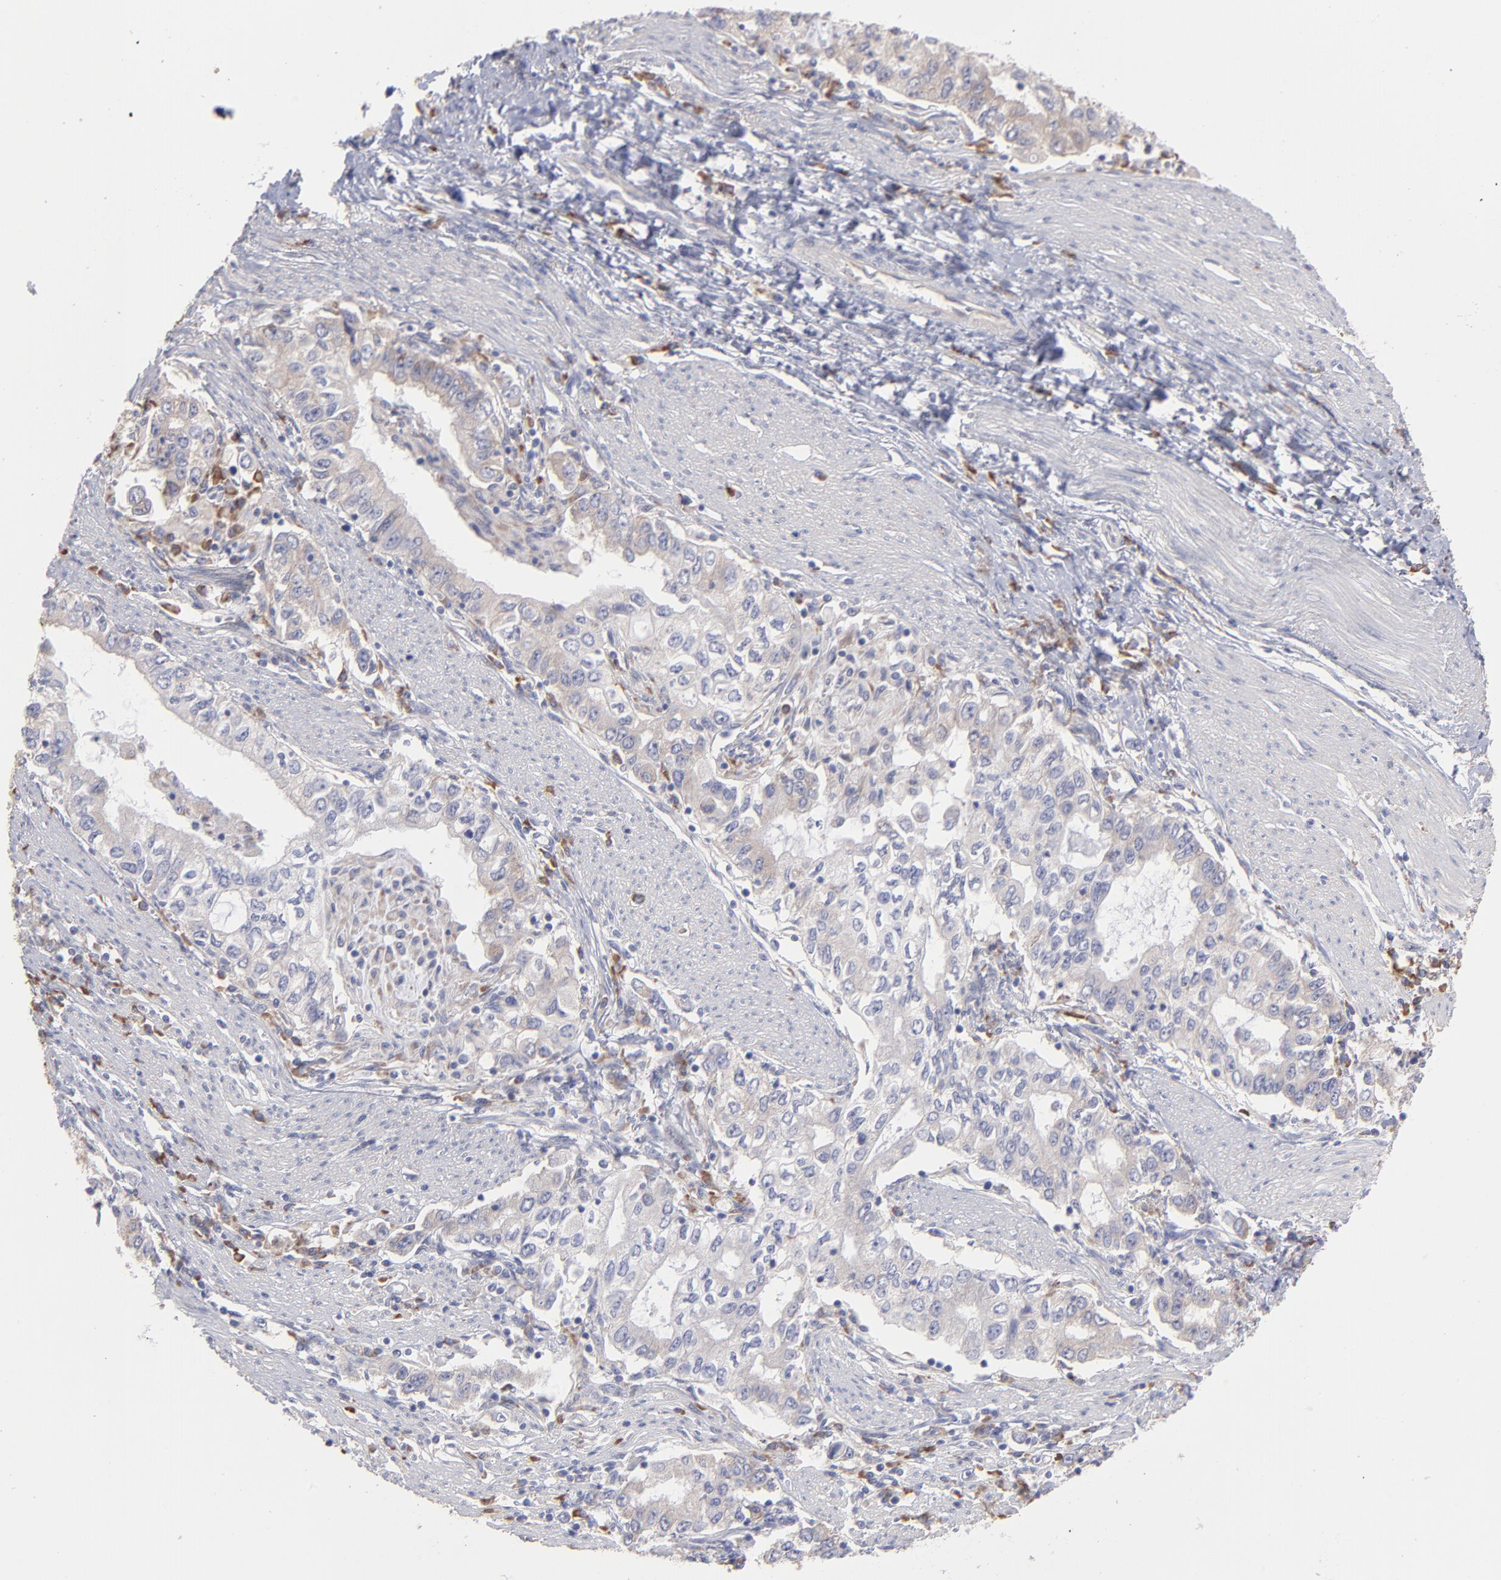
{"staining": {"intensity": "negative", "quantity": "none", "location": "none"}, "tissue": "stomach cancer", "cell_type": "Tumor cells", "image_type": "cancer", "snomed": [{"axis": "morphology", "description": "Adenocarcinoma, NOS"}, {"axis": "topography", "description": "Stomach, lower"}], "caption": "There is no significant staining in tumor cells of stomach cancer (adenocarcinoma). (IHC, brightfield microscopy, high magnification).", "gene": "RPLP0", "patient": {"sex": "female", "age": 72}}